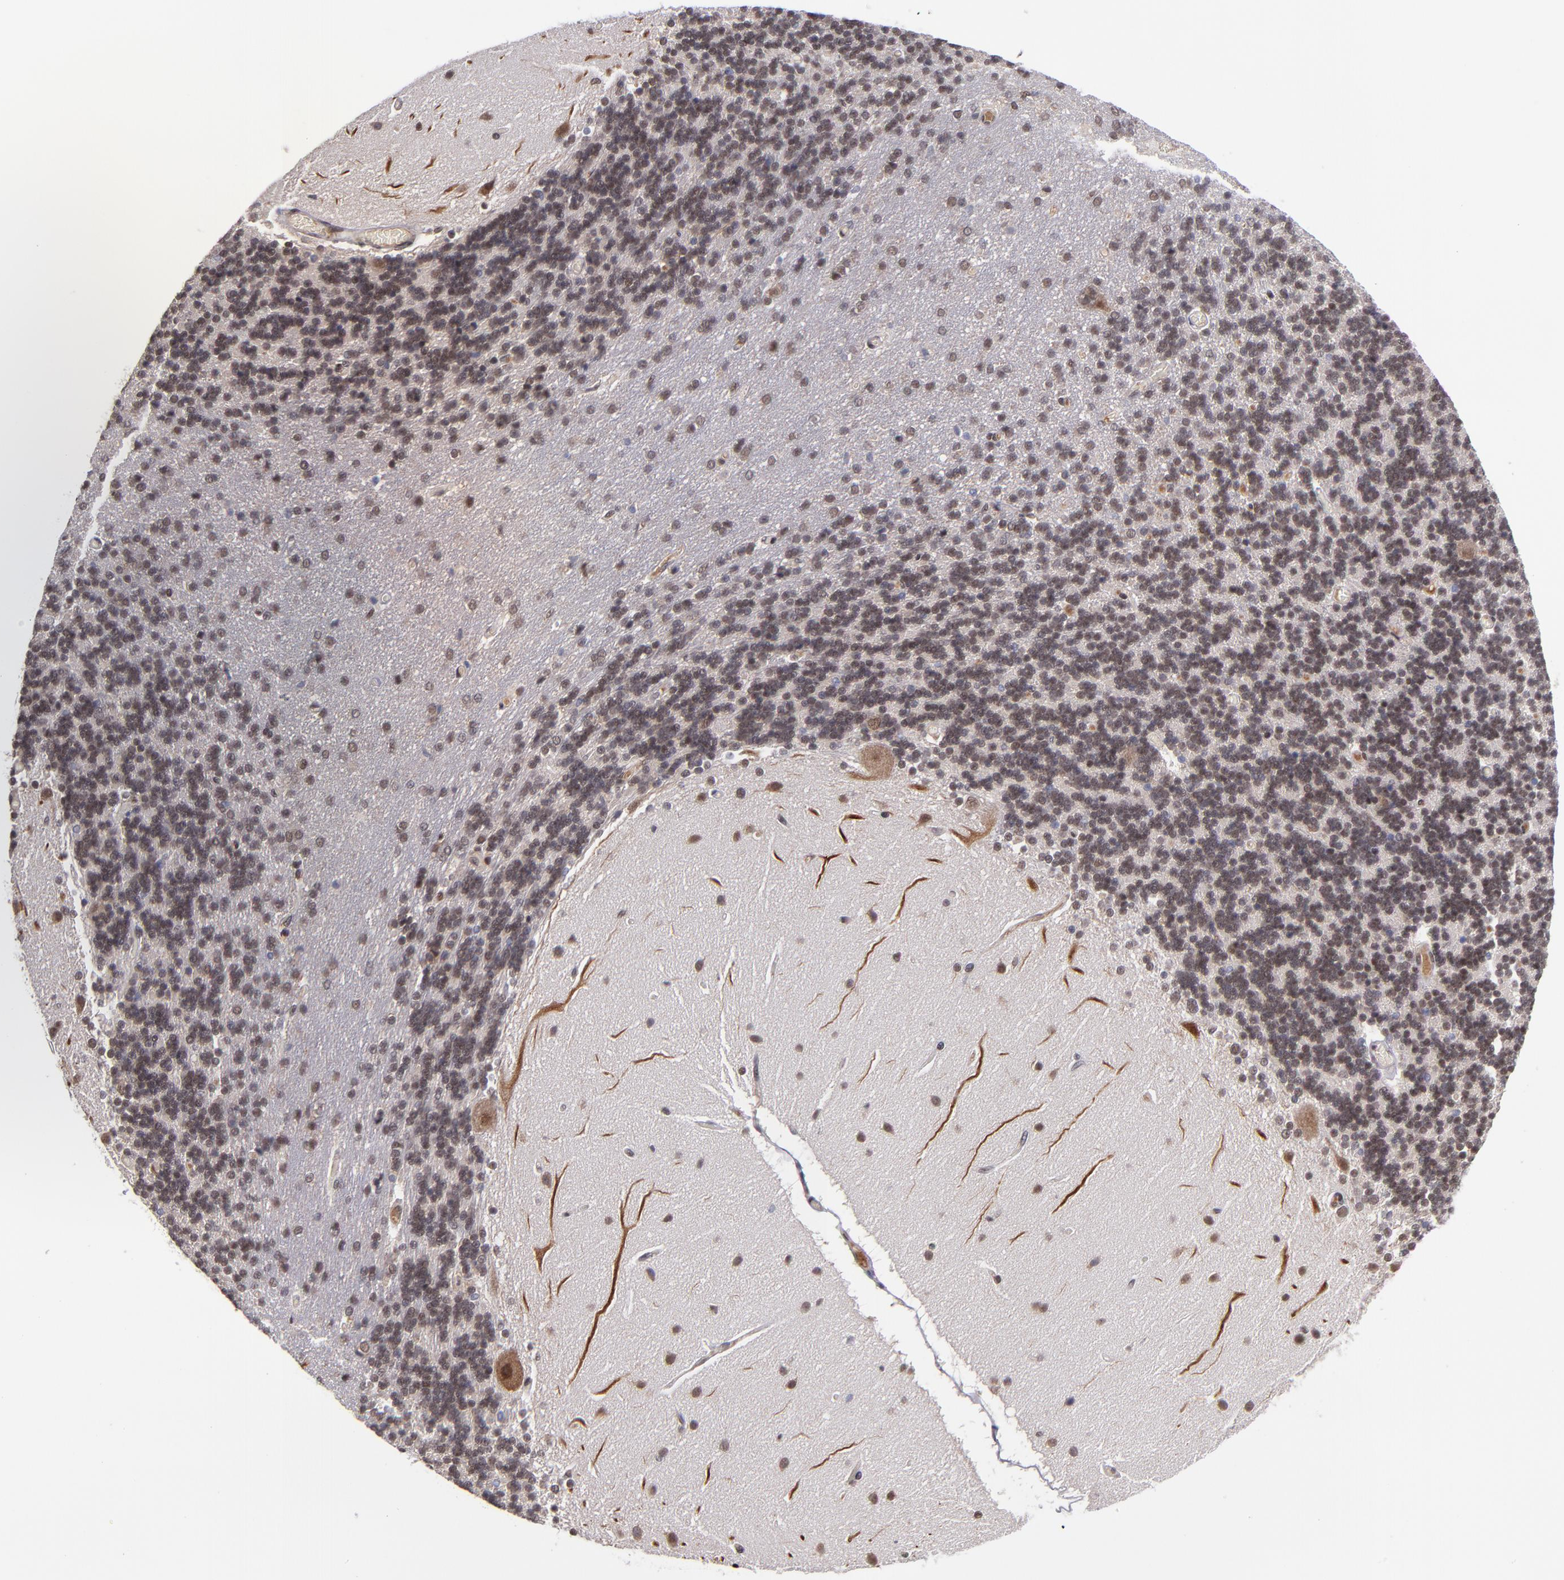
{"staining": {"intensity": "moderate", "quantity": ">75%", "location": "nuclear"}, "tissue": "cerebellum", "cell_type": "Cells in granular layer", "image_type": "normal", "snomed": [{"axis": "morphology", "description": "Normal tissue, NOS"}, {"axis": "topography", "description": "Cerebellum"}], "caption": "Immunohistochemical staining of unremarkable human cerebellum displays medium levels of moderate nuclear expression in approximately >75% of cells in granular layer.", "gene": "EP300", "patient": {"sex": "female", "age": 54}}